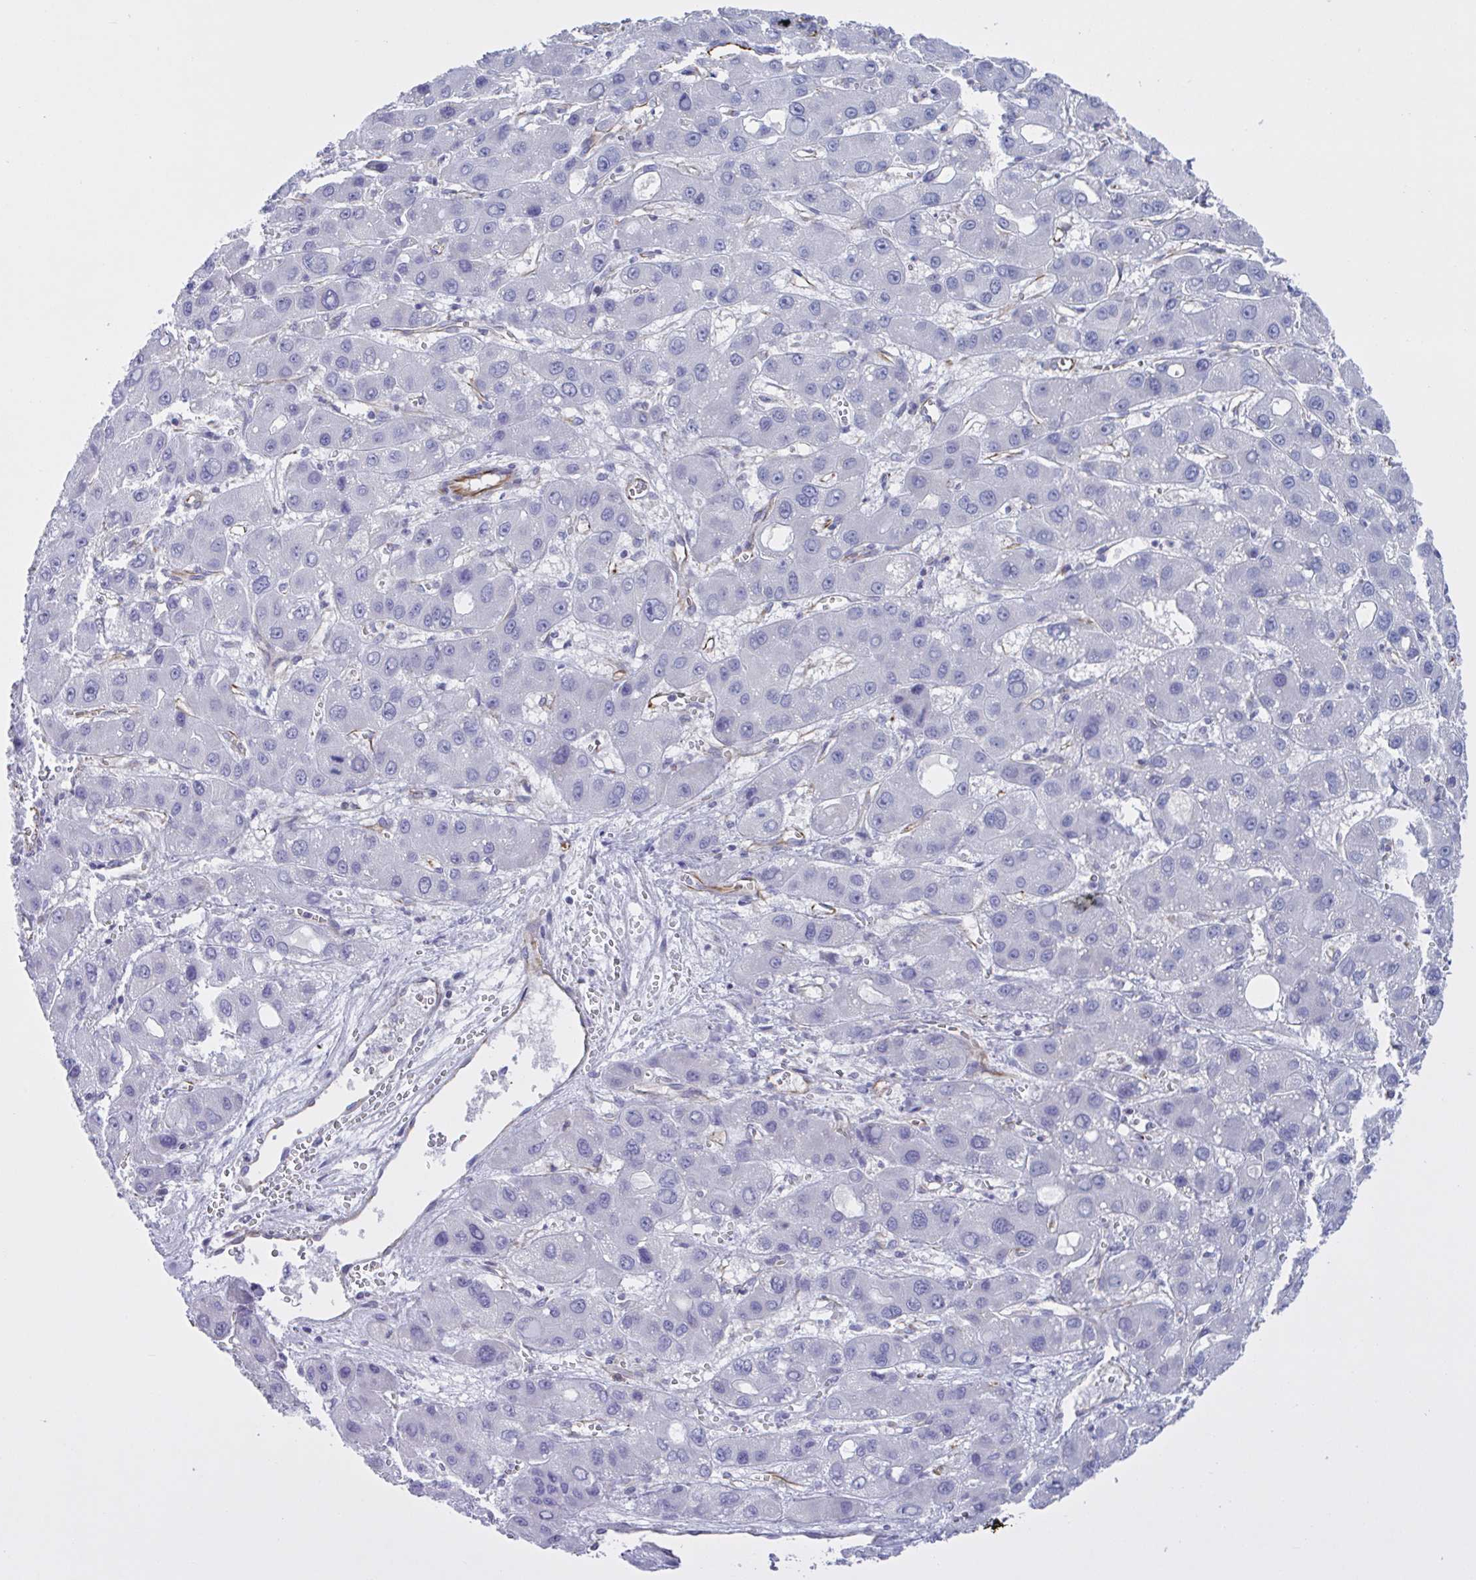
{"staining": {"intensity": "negative", "quantity": "none", "location": "none"}, "tissue": "liver cancer", "cell_type": "Tumor cells", "image_type": "cancer", "snomed": [{"axis": "morphology", "description": "Carcinoma, Hepatocellular, NOS"}, {"axis": "topography", "description": "Liver"}], "caption": "Hepatocellular carcinoma (liver) was stained to show a protein in brown. There is no significant positivity in tumor cells. (Brightfield microscopy of DAB (3,3'-diaminobenzidine) immunohistochemistry (IHC) at high magnification).", "gene": "TMEM86B", "patient": {"sex": "male", "age": 55}}